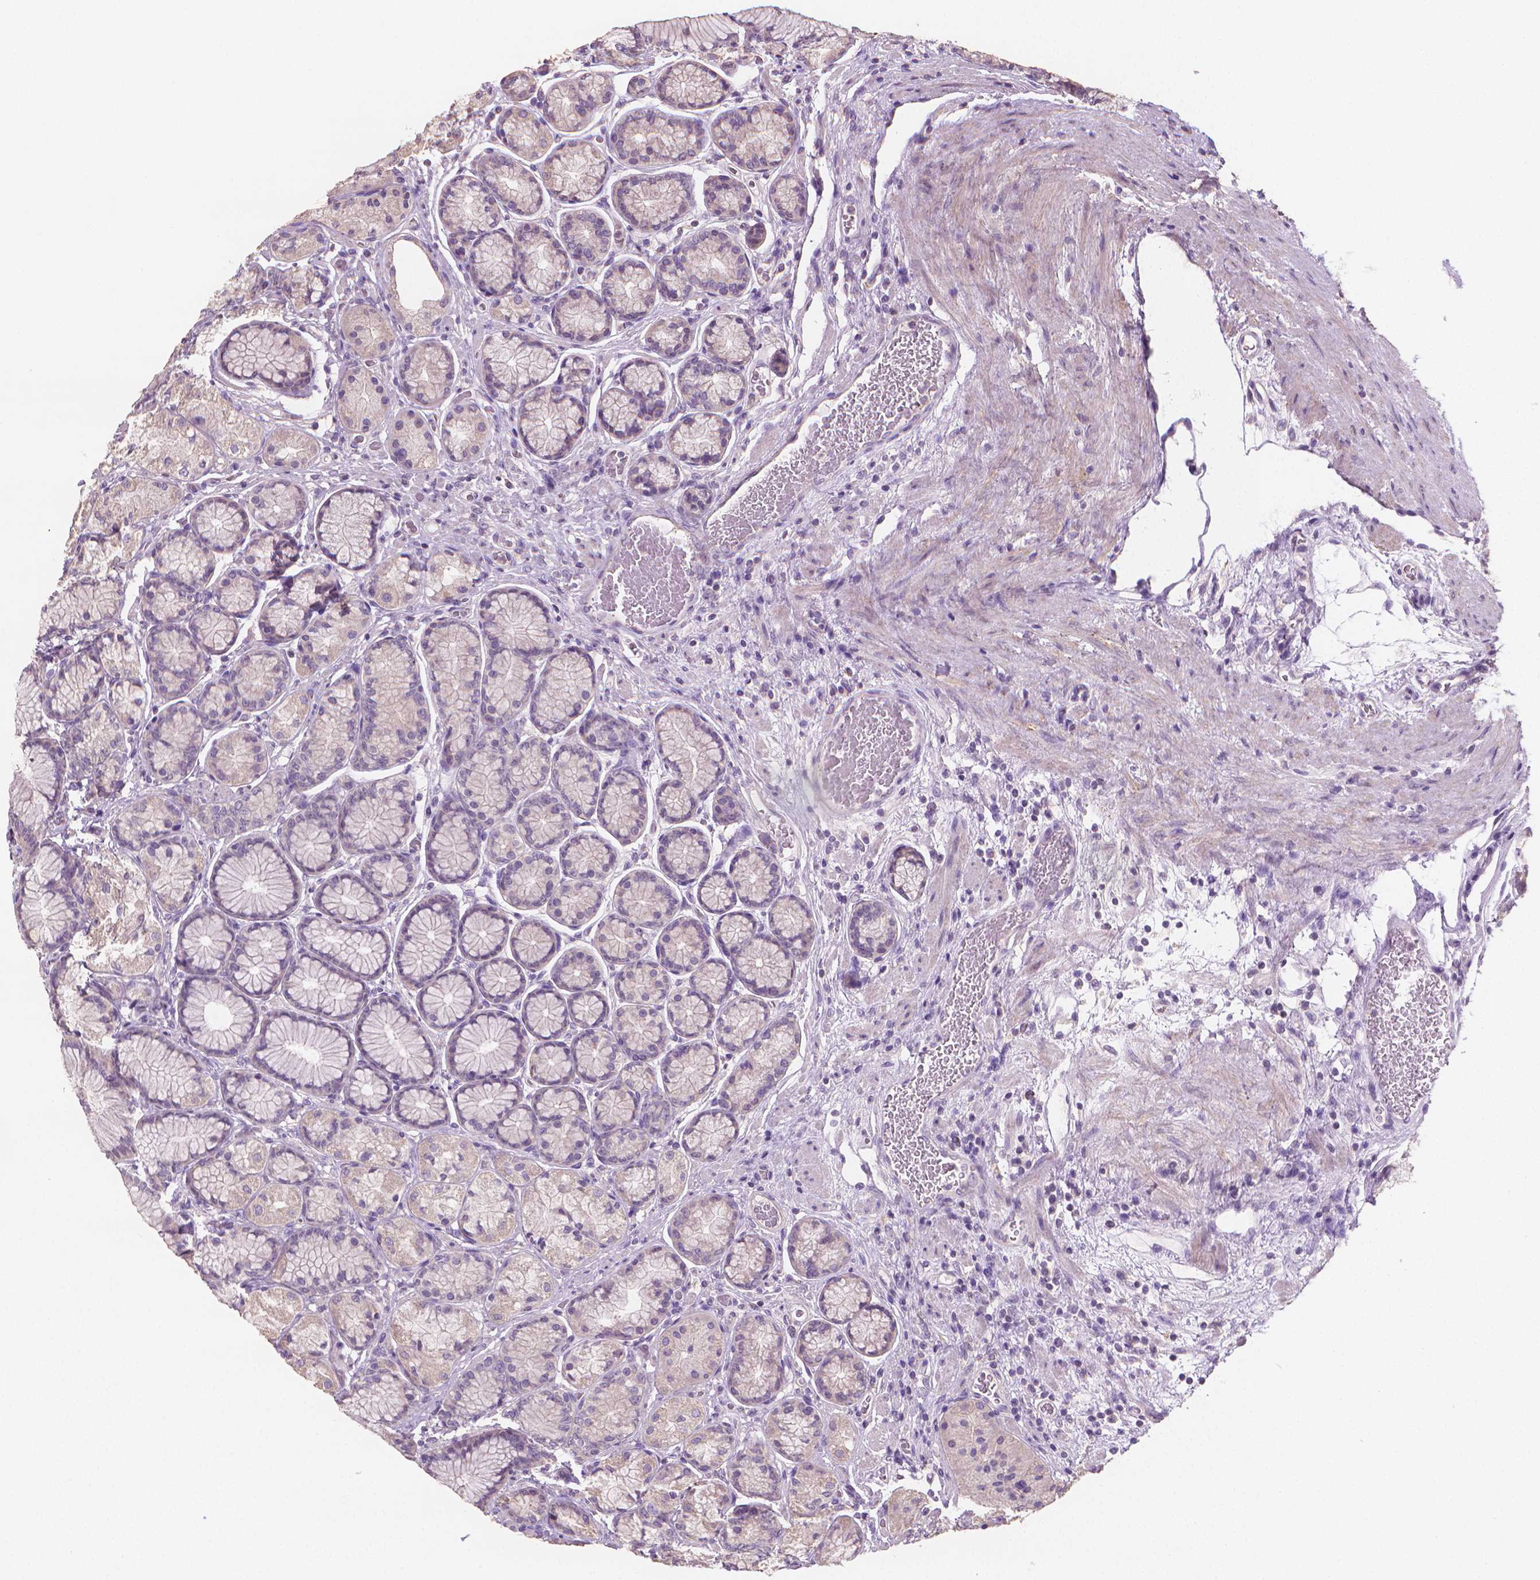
{"staining": {"intensity": "weak", "quantity": "<25%", "location": "cytoplasmic/membranous"}, "tissue": "stomach", "cell_type": "Glandular cells", "image_type": "normal", "snomed": [{"axis": "morphology", "description": "Normal tissue, NOS"}, {"axis": "morphology", "description": "Adenocarcinoma, NOS"}, {"axis": "morphology", "description": "Adenocarcinoma, High grade"}, {"axis": "topography", "description": "Stomach, upper"}, {"axis": "topography", "description": "Stomach"}], "caption": "The immunohistochemistry (IHC) image has no significant positivity in glandular cells of stomach. (Brightfield microscopy of DAB IHC at high magnification).", "gene": "CATIP", "patient": {"sex": "female", "age": 65}}